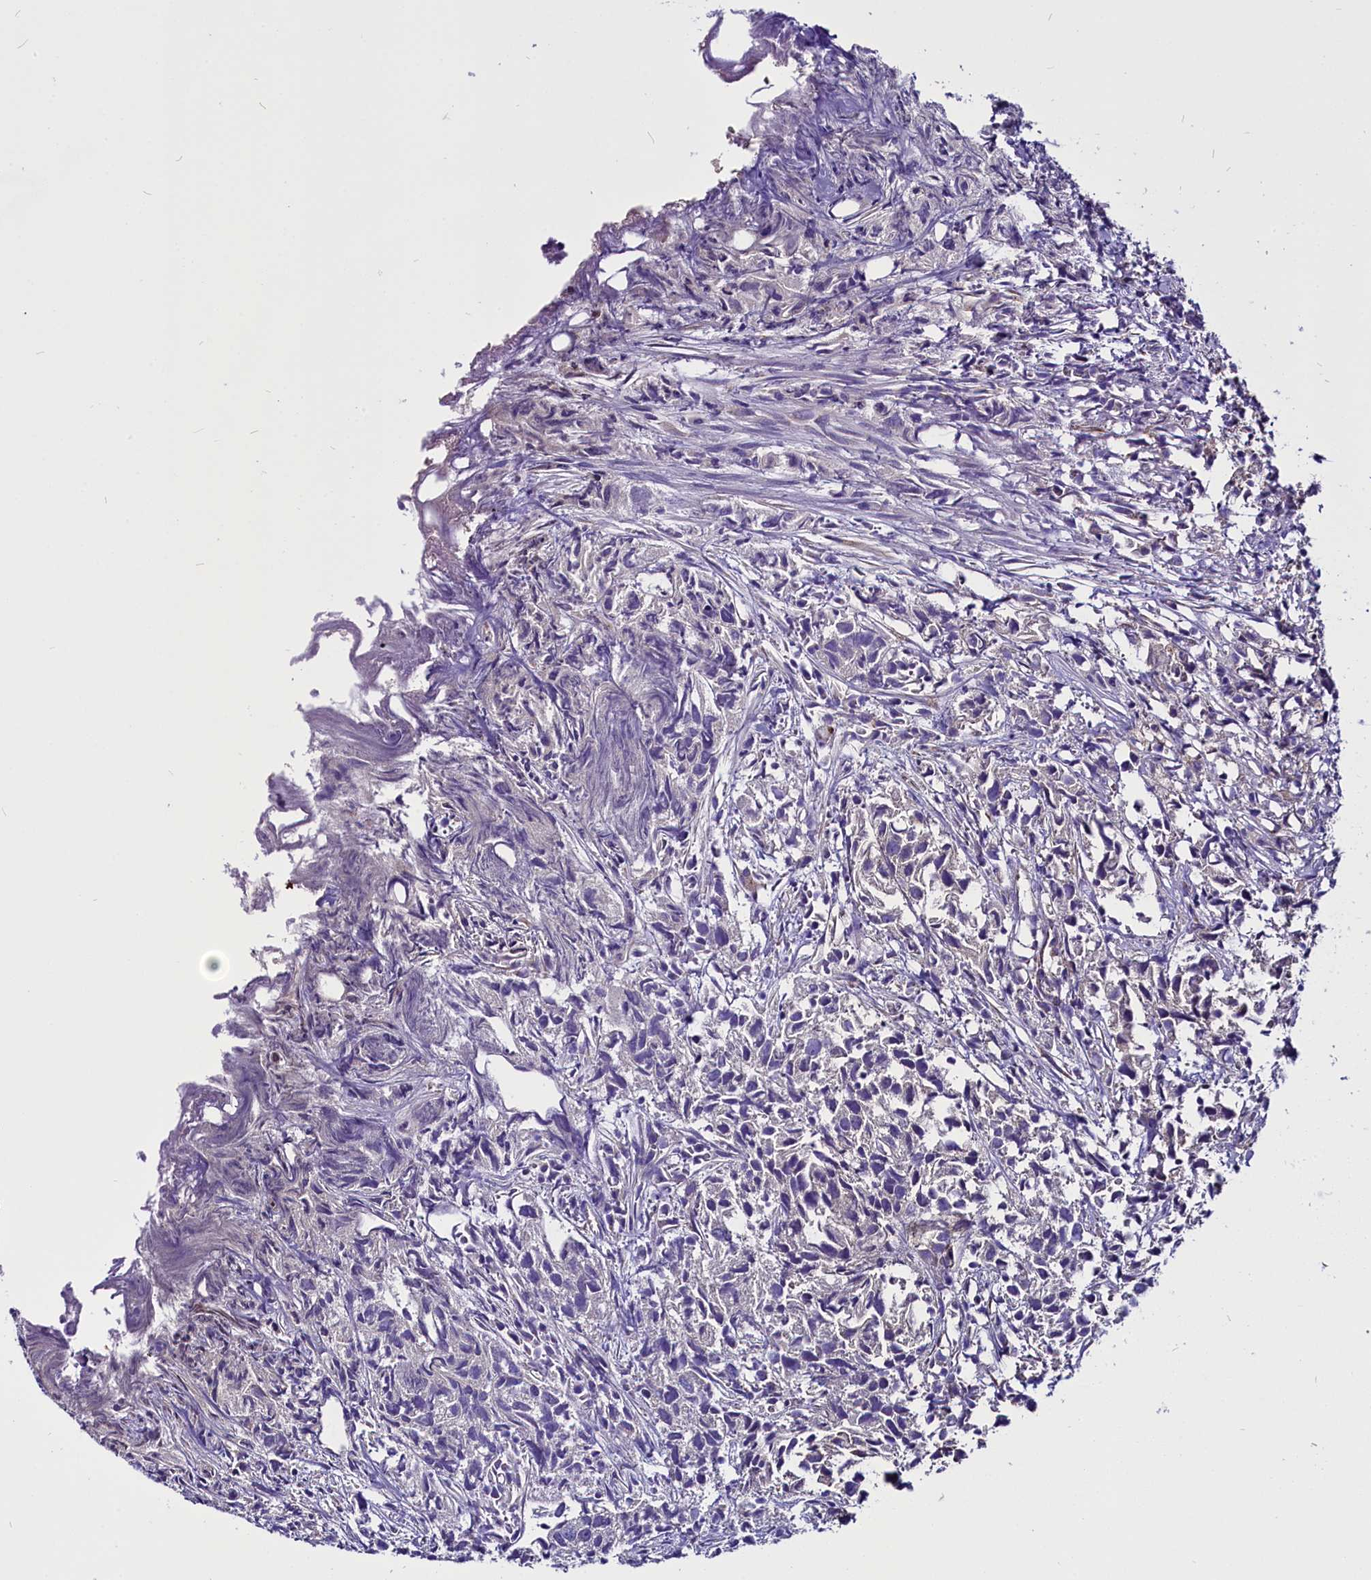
{"staining": {"intensity": "moderate", "quantity": "<25%", "location": "cytoplasmic/membranous"}, "tissue": "urothelial cancer", "cell_type": "Tumor cells", "image_type": "cancer", "snomed": [{"axis": "morphology", "description": "Urothelial carcinoma, High grade"}, {"axis": "topography", "description": "Urinary bladder"}], "caption": "Urothelial cancer stained for a protein (brown) displays moderate cytoplasmic/membranous positive expression in about <25% of tumor cells.", "gene": "CEP170", "patient": {"sex": "female", "age": 75}}